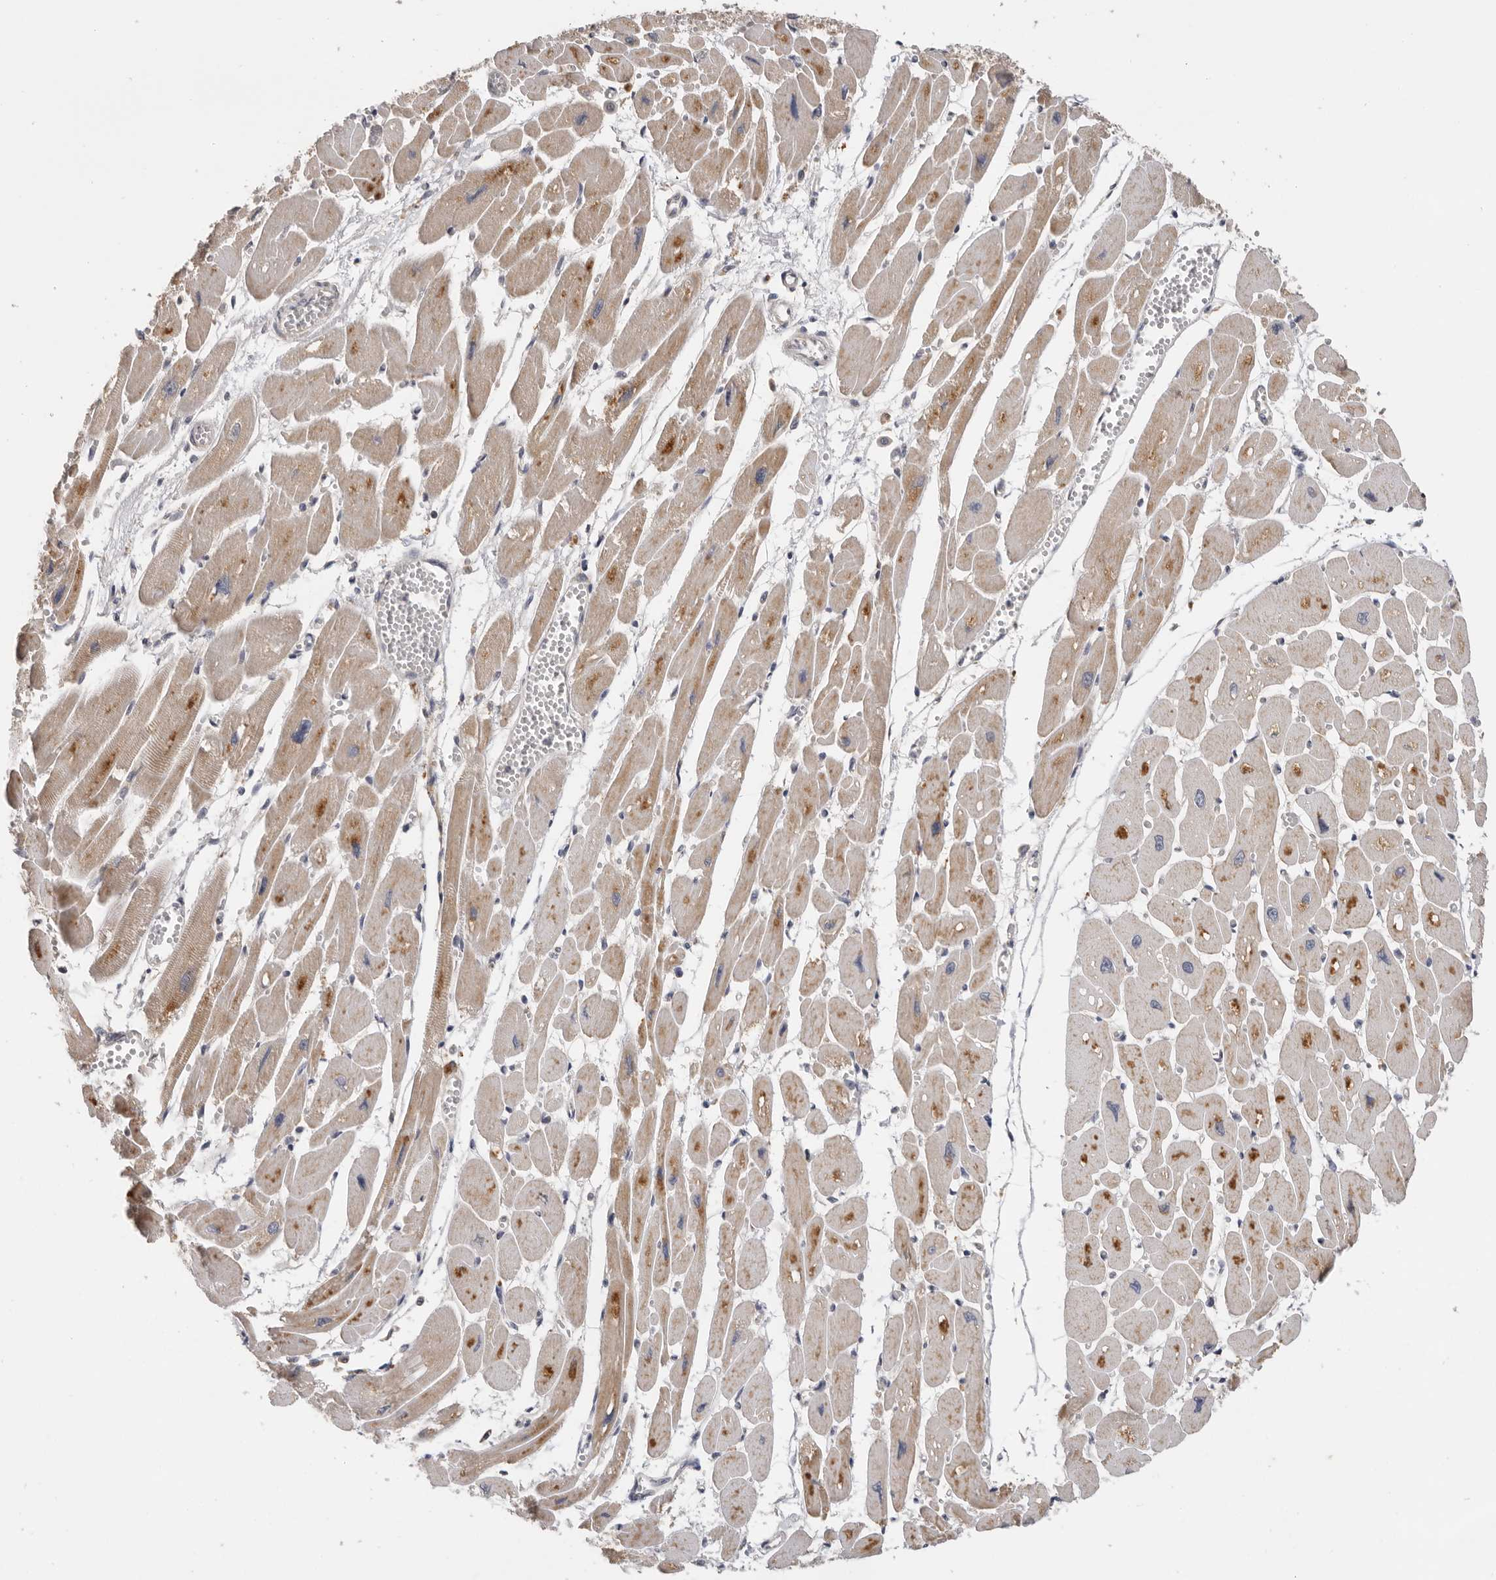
{"staining": {"intensity": "moderate", "quantity": "25%-75%", "location": "cytoplasmic/membranous"}, "tissue": "heart muscle", "cell_type": "Cardiomyocytes", "image_type": "normal", "snomed": [{"axis": "morphology", "description": "Normal tissue, NOS"}, {"axis": "topography", "description": "Heart"}], "caption": "Brown immunohistochemical staining in unremarkable human heart muscle reveals moderate cytoplasmic/membranous positivity in about 25%-75% of cardiomyocytes. (IHC, brightfield microscopy, high magnification).", "gene": "PPP1R42", "patient": {"sex": "female", "age": 54}}